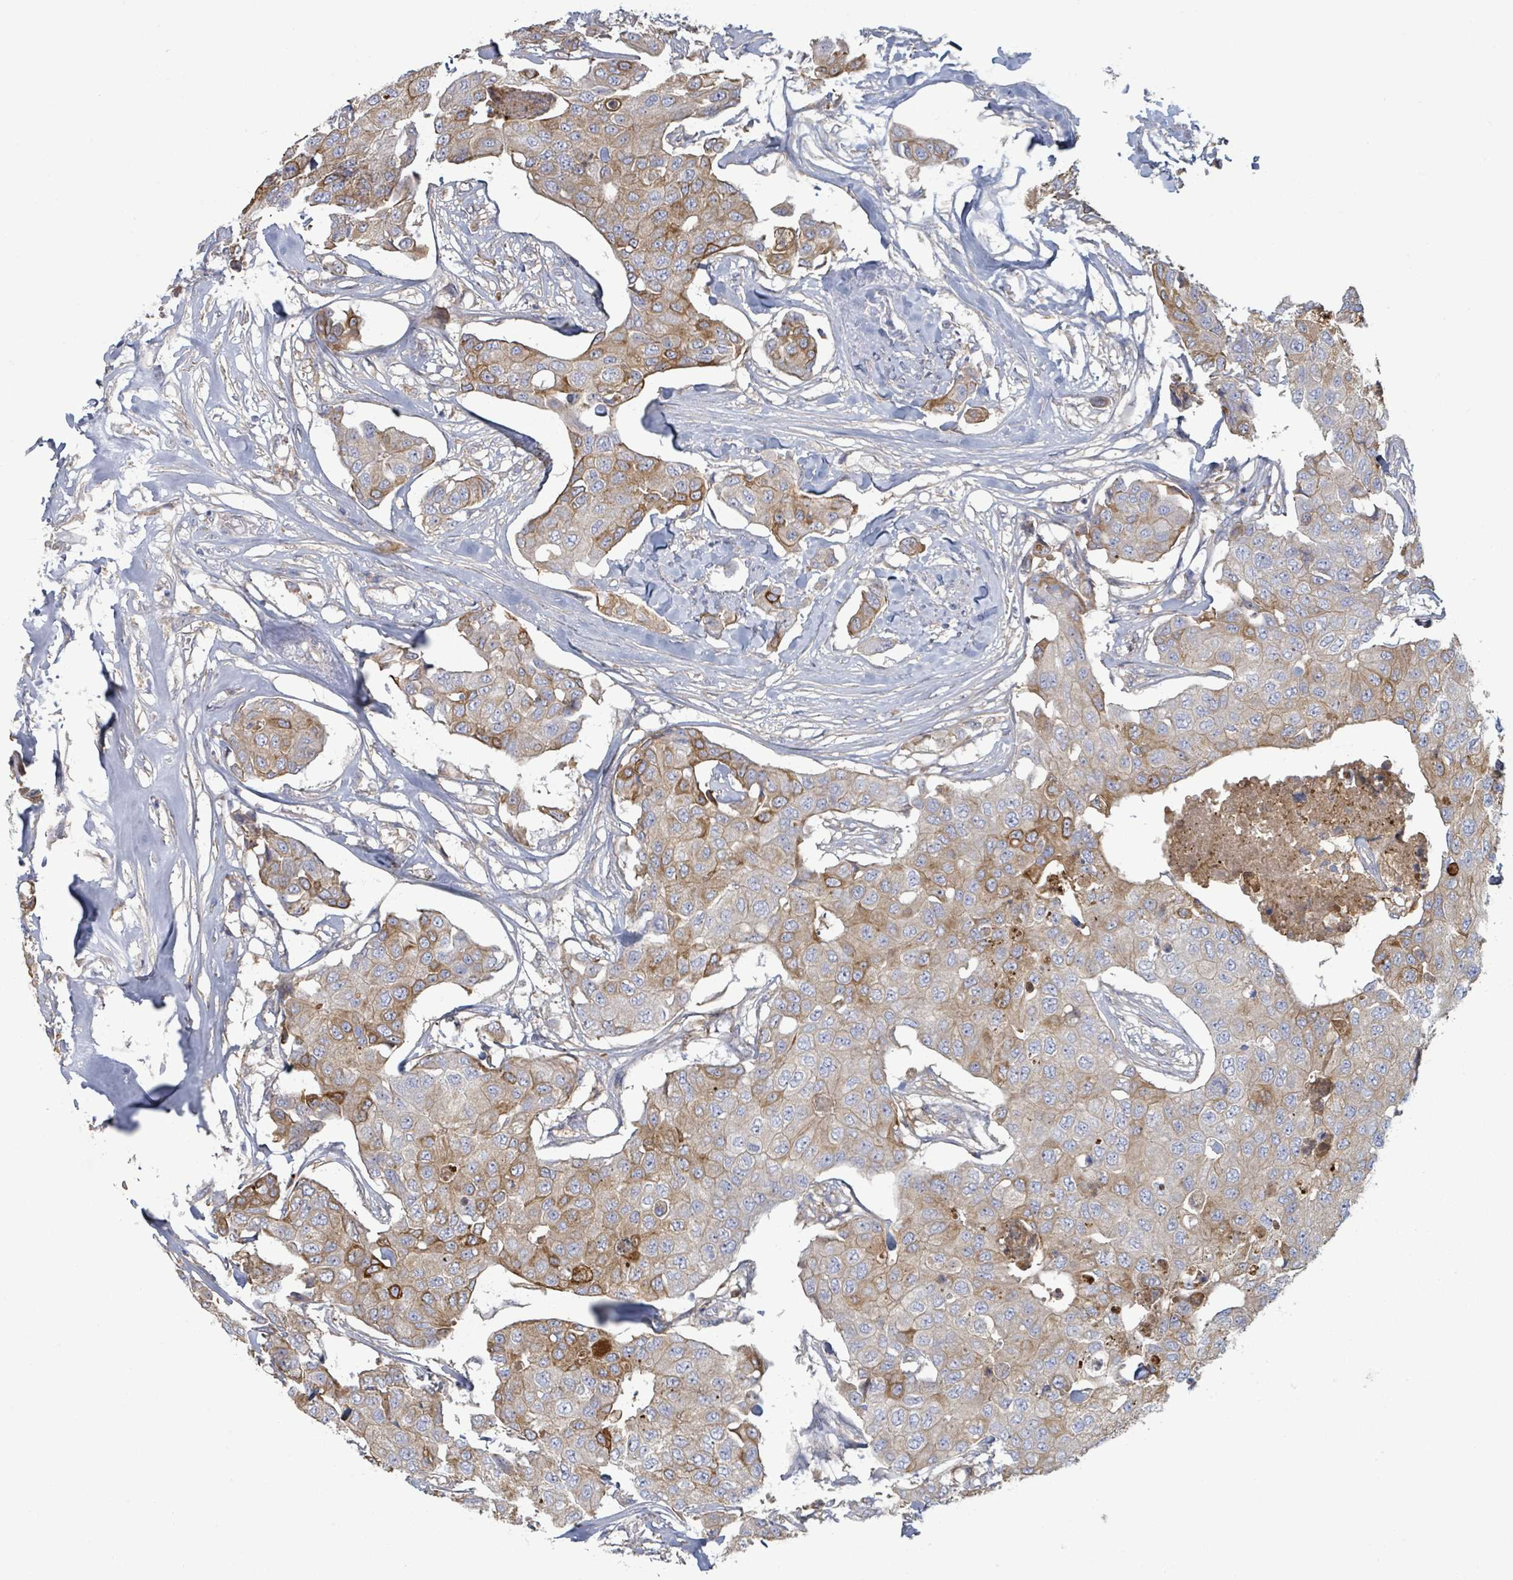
{"staining": {"intensity": "moderate", "quantity": "25%-75%", "location": "cytoplasmic/membranous"}, "tissue": "breast cancer", "cell_type": "Tumor cells", "image_type": "cancer", "snomed": [{"axis": "morphology", "description": "Duct carcinoma"}, {"axis": "topography", "description": "Breast"}, {"axis": "topography", "description": "Lymph node"}], "caption": "Protein expression analysis of breast cancer (invasive ductal carcinoma) exhibits moderate cytoplasmic/membranous staining in about 25%-75% of tumor cells.", "gene": "COL13A1", "patient": {"sex": "female", "age": 80}}